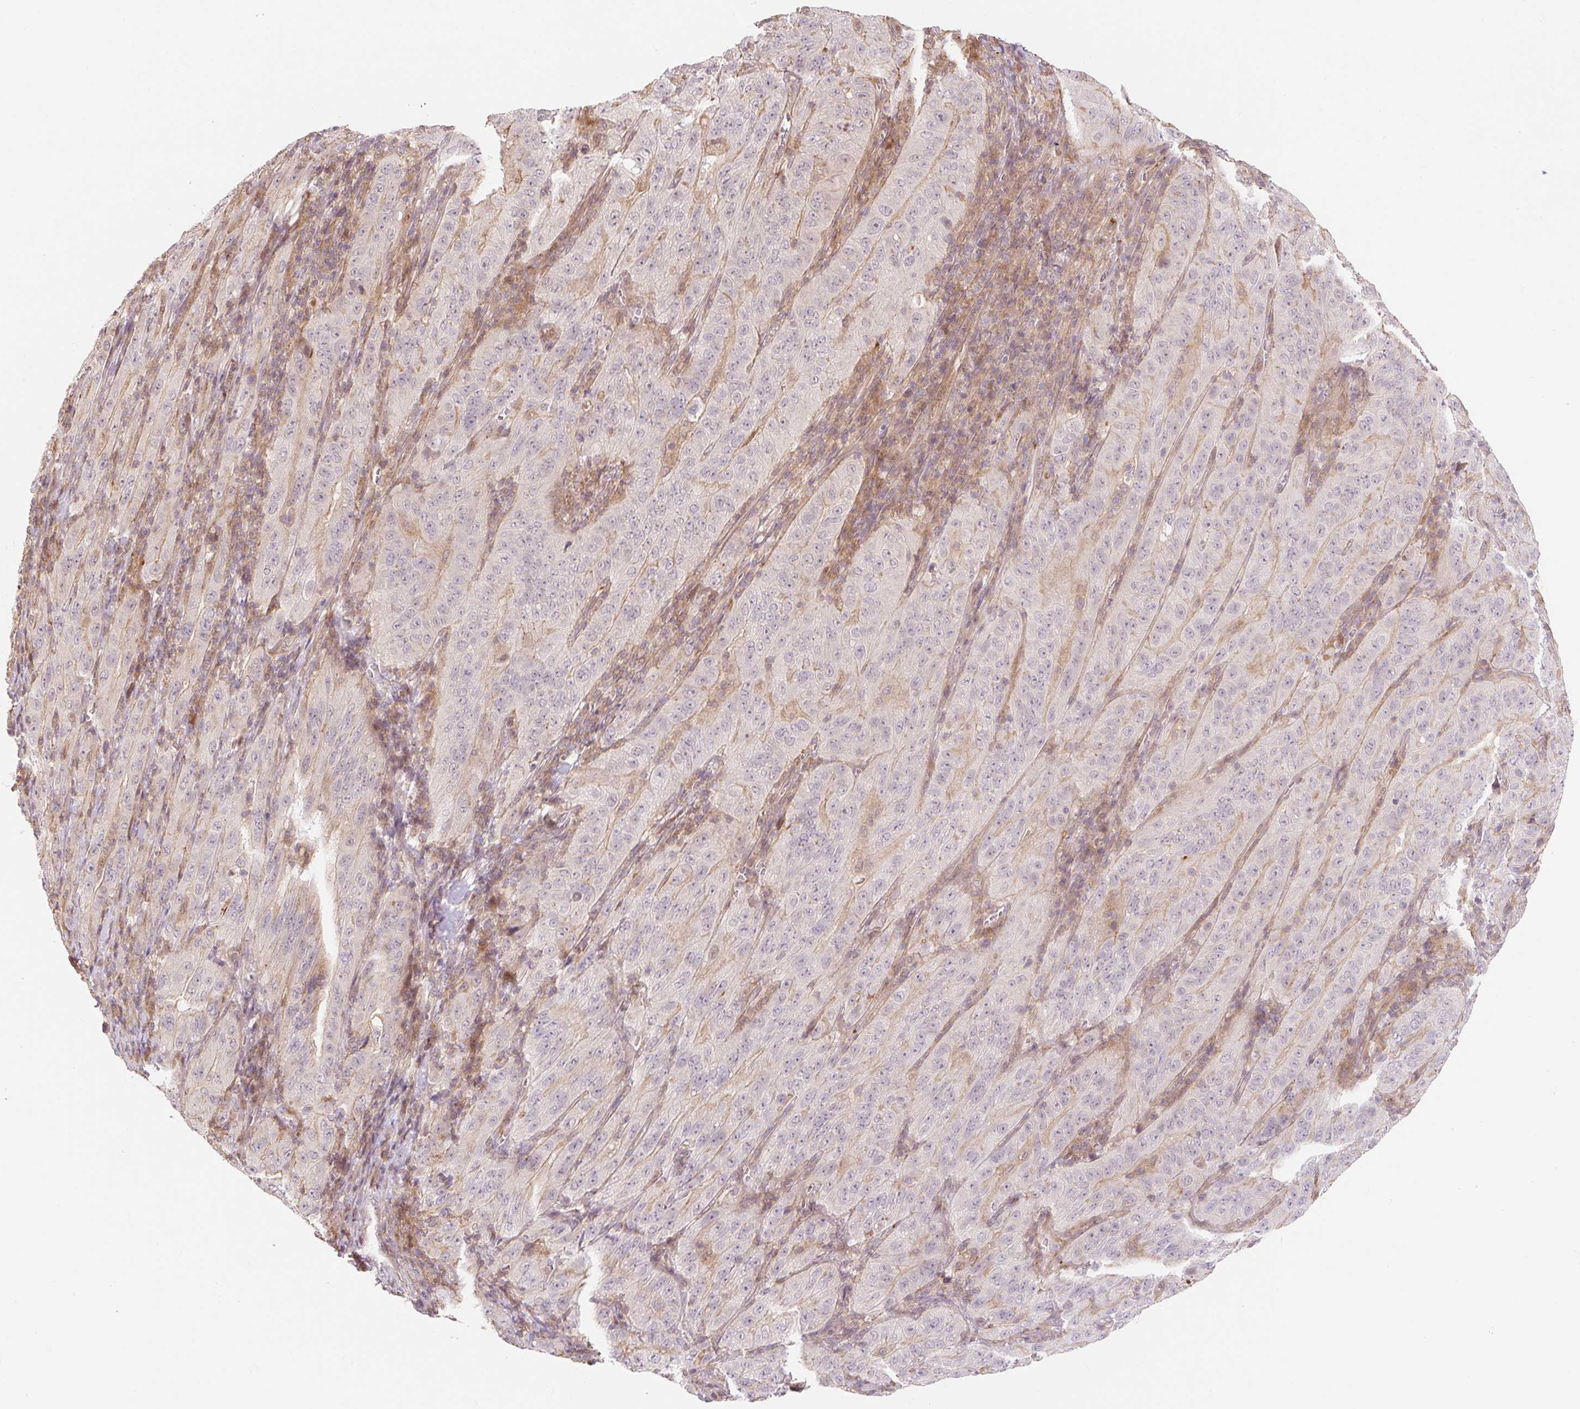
{"staining": {"intensity": "negative", "quantity": "none", "location": "none"}, "tissue": "pancreatic cancer", "cell_type": "Tumor cells", "image_type": "cancer", "snomed": [{"axis": "morphology", "description": "Adenocarcinoma, NOS"}, {"axis": "topography", "description": "Pancreas"}], "caption": "Tumor cells are negative for protein expression in human pancreatic cancer (adenocarcinoma).", "gene": "EMC10", "patient": {"sex": "male", "age": 63}}